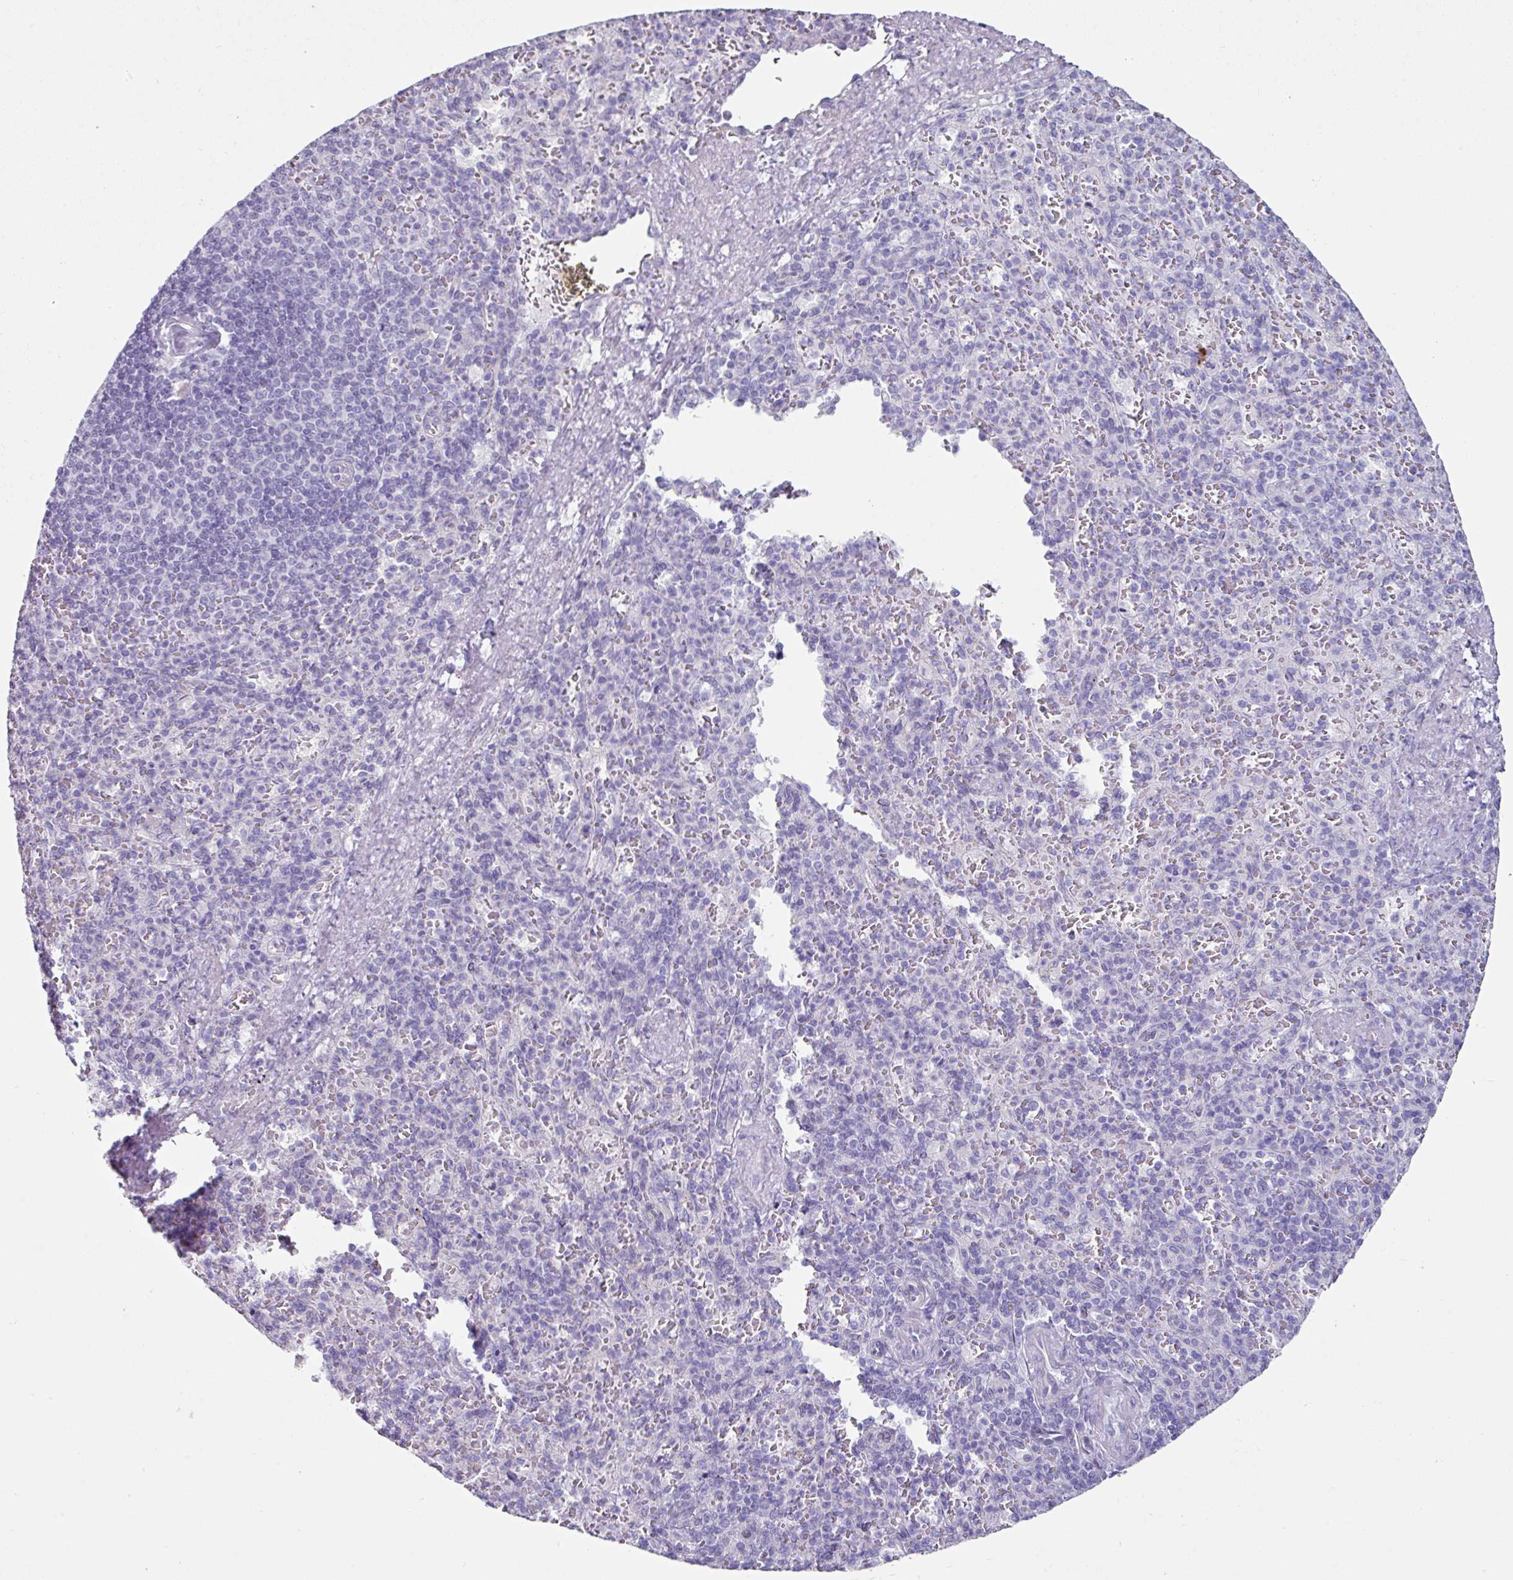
{"staining": {"intensity": "negative", "quantity": "none", "location": "none"}, "tissue": "spleen", "cell_type": "Cells in red pulp", "image_type": "normal", "snomed": [{"axis": "morphology", "description": "Normal tissue, NOS"}, {"axis": "topography", "description": "Spleen"}], "caption": "Photomicrograph shows no significant protein expression in cells in red pulp of unremarkable spleen. (Immunohistochemistry (ihc), brightfield microscopy, high magnification).", "gene": "TRA2A", "patient": {"sex": "female", "age": 74}}